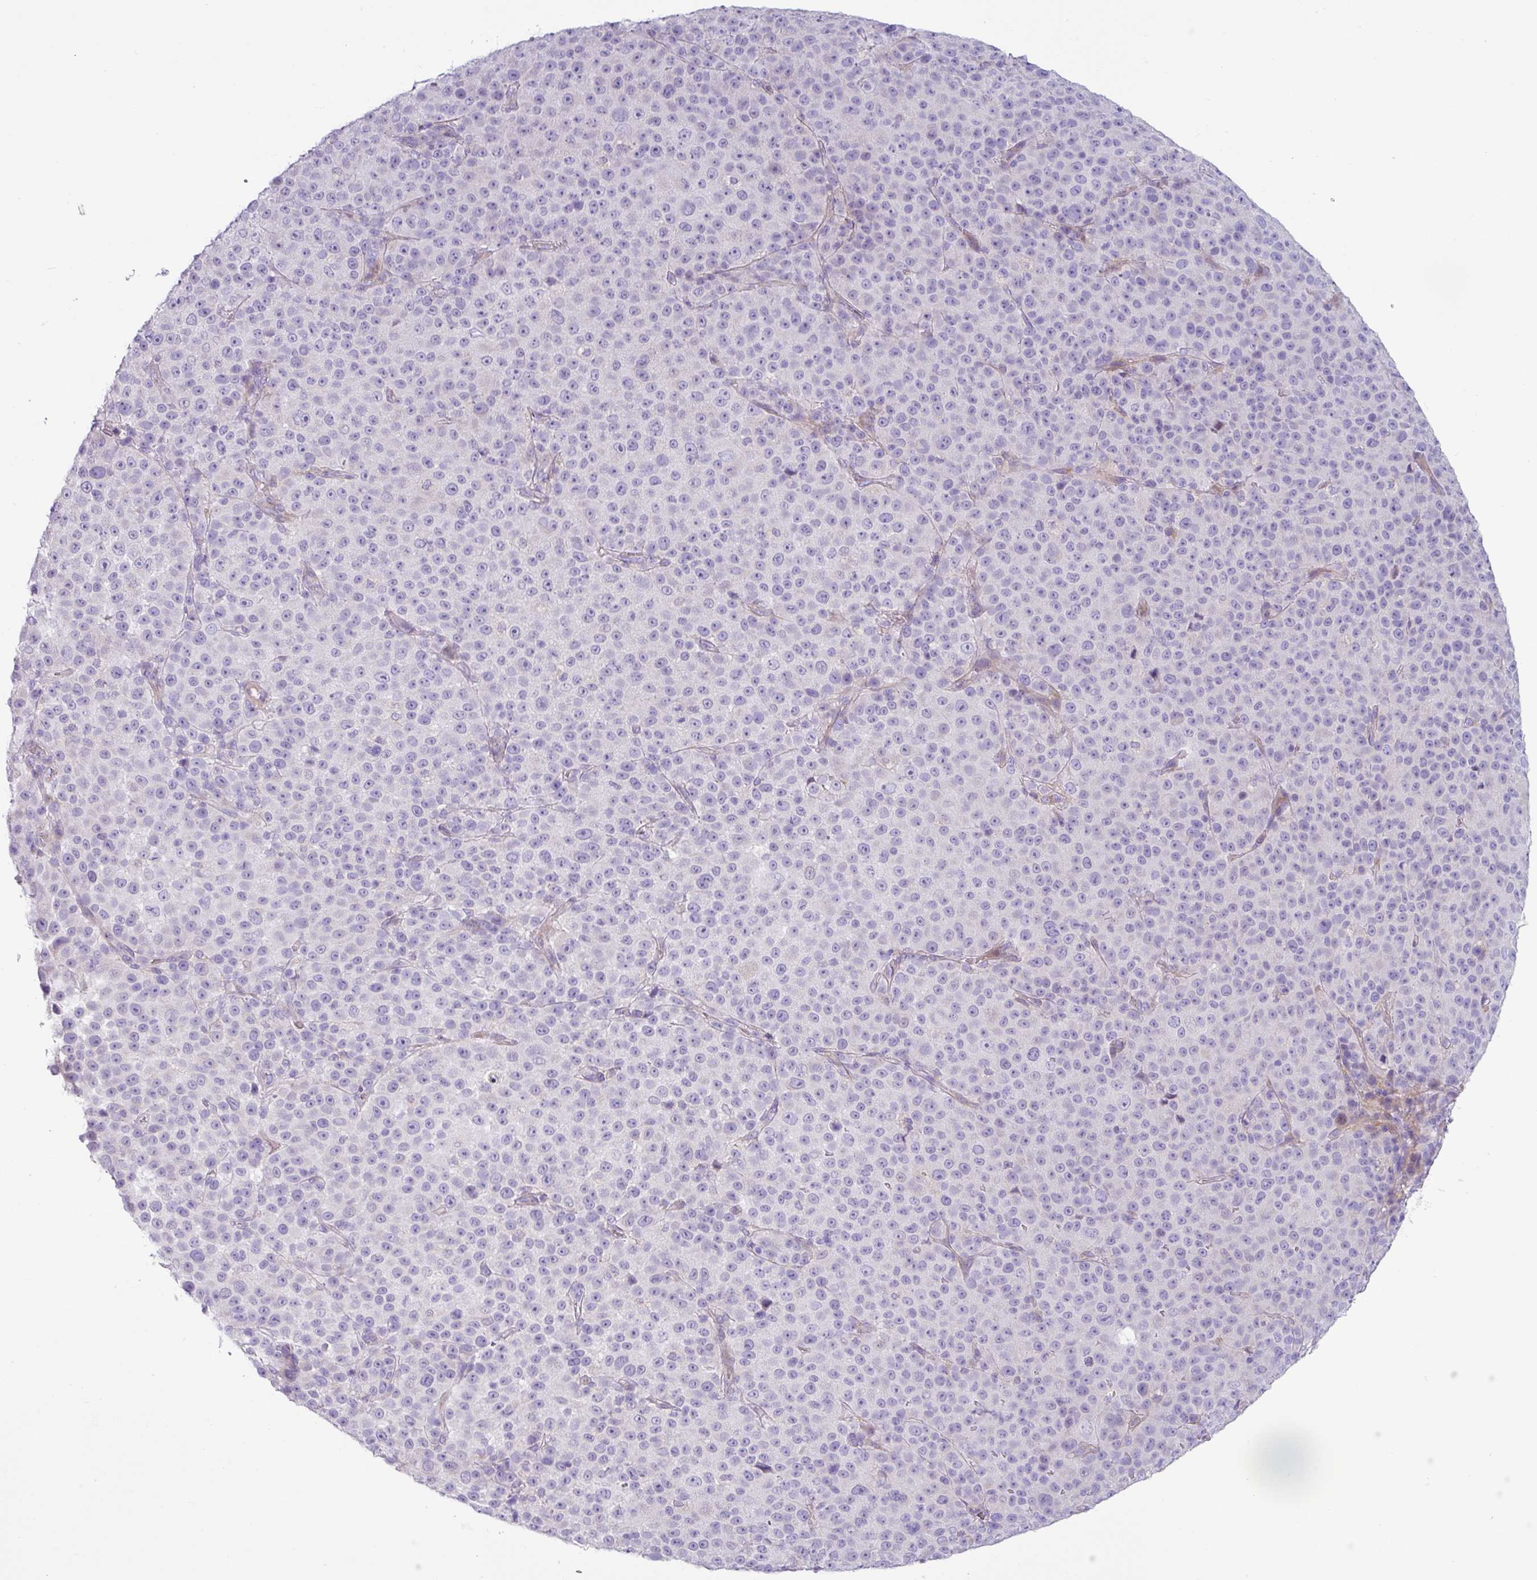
{"staining": {"intensity": "negative", "quantity": "none", "location": "none"}, "tissue": "melanoma", "cell_type": "Tumor cells", "image_type": "cancer", "snomed": [{"axis": "morphology", "description": "Malignant melanoma, Metastatic site"}, {"axis": "topography", "description": "Skin"}, {"axis": "topography", "description": "Lymph node"}], "caption": "A micrograph of melanoma stained for a protein displays no brown staining in tumor cells.", "gene": "RGS16", "patient": {"sex": "male", "age": 66}}